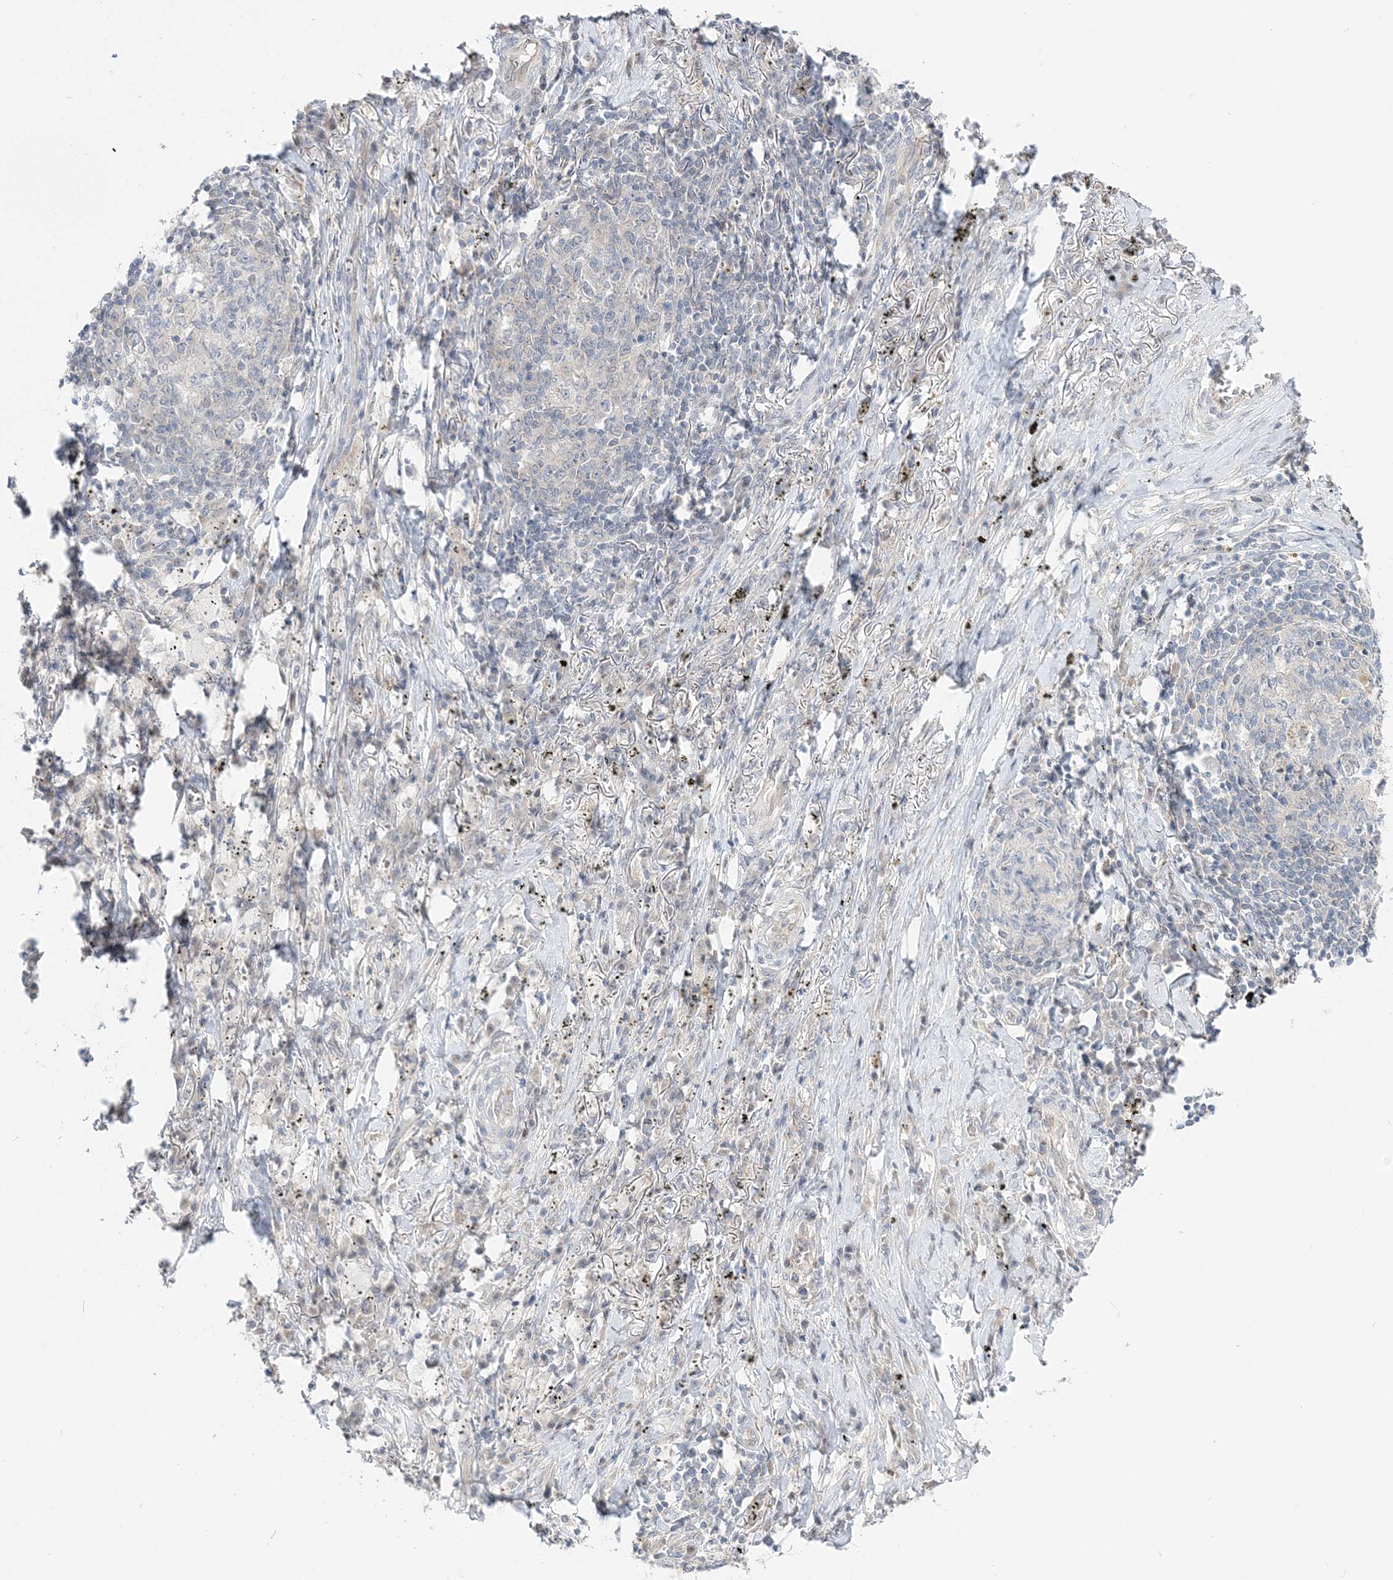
{"staining": {"intensity": "negative", "quantity": "none", "location": "none"}, "tissue": "lung cancer", "cell_type": "Tumor cells", "image_type": "cancer", "snomed": [{"axis": "morphology", "description": "Squamous cell carcinoma, NOS"}, {"axis": "topography", "description": "Lung"}], "caption": "Photomicrograph shows no significant protein staining in tumor cells of lung cancer. Brightfield microscopy of IHC stained with DAB (brown) and hematoxylin (blue), captured at high magnification.", "gene": "THADA", "patient": {"sex": "female", "age": 63}}